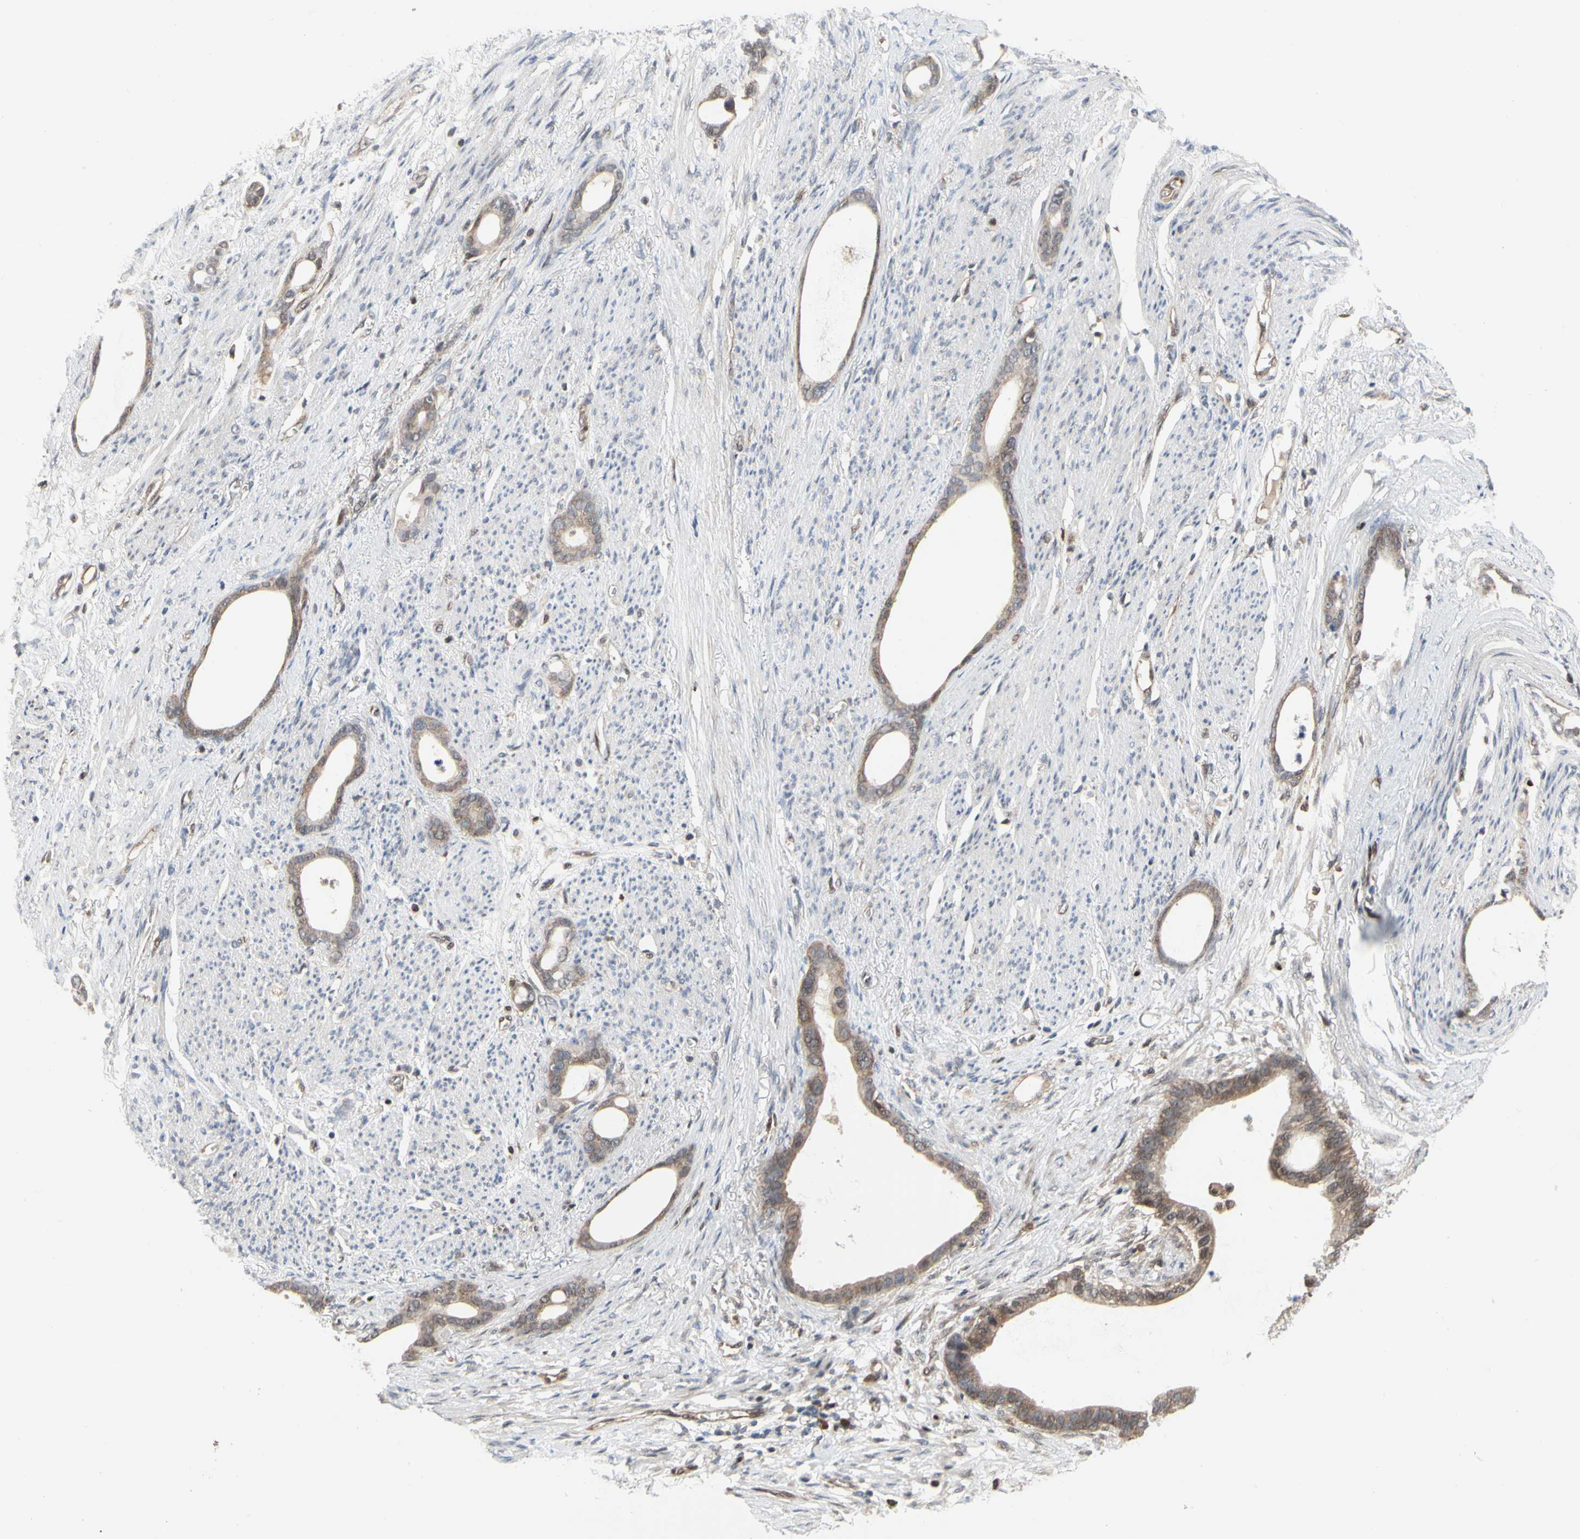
{"staining": {"intensity": "weak", "quantity": ">75%", "location": "cytoplasmic/membranous"}, "tissue": "stomach cancer", "cell_type": "Tumor cells", "image_type": "cancer", "snomed": [{"axis": "morphology", "description": "Adenocarcinoma, NOS"}, {"axis": "topography", "description": "Stomach"}], "caption": "Stomach adenocarcinoma stained for a protein (brown) reveals weak cytoplasmic/membranous positive staining in about >75% of tumor cells.", "gene": "CDK5", "patient": {"sex": "female", "age": 75}}